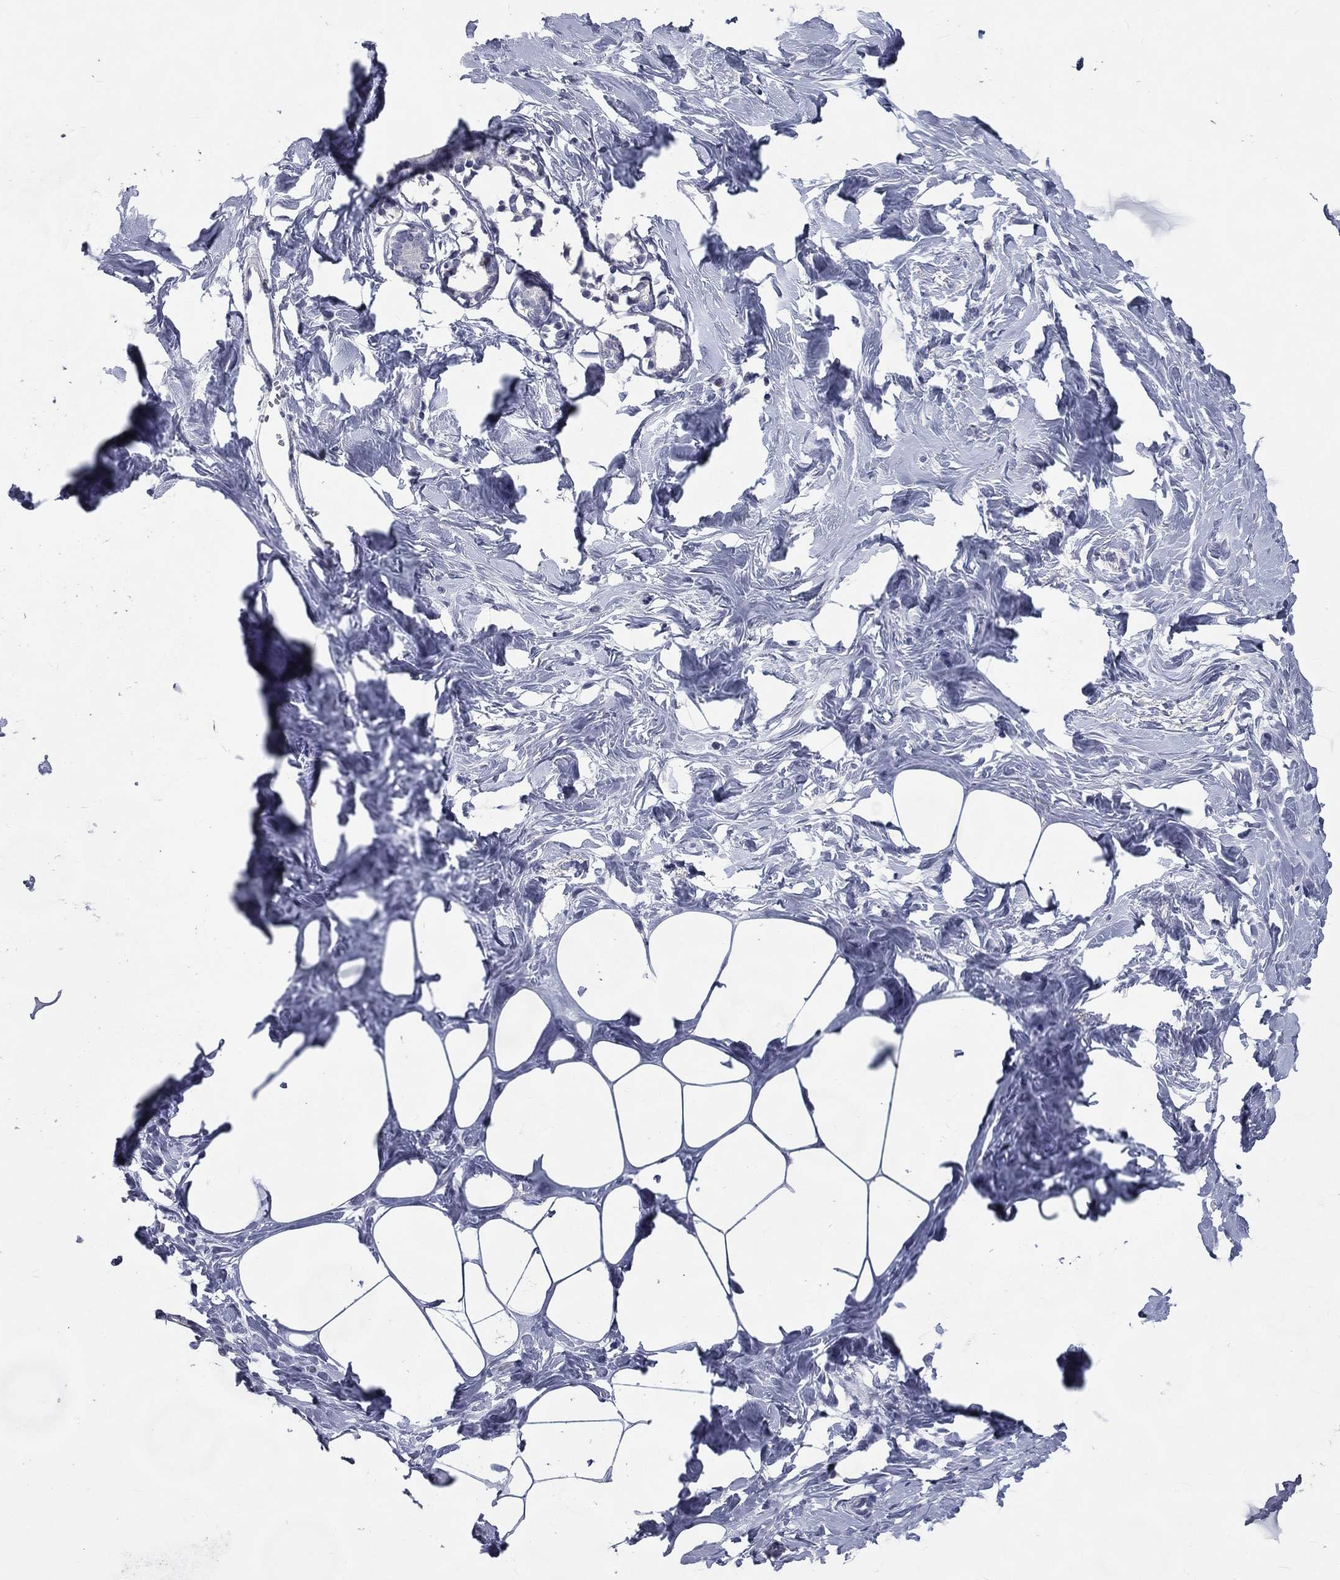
{"staining": {"intensity": "negative", "quantity": "none", "location": "none"}, "tissue": "breast", "cell_type": "Adipocytes", "image_type": "normal", "snomed": [{"axis": "morphology", "description": "Normal tissue, NOS"}, {"axis": "morphology", "description": "Lobular carcinoma, in situ"}, {"axis": "topography", "description": "Breast"}], "caption": "Immunohistochemistry photomicrograph of unremarkable human breast stained for a protein (brown), which shows no positivity in adipocytes. The staining is performed using DAB (3,3'-diaminobenzidine) brown chromogen with nuclei counter-stained in using hematoxylin.", "gene": "IFT27", "patient": {"sex": "female", "age": 35}}